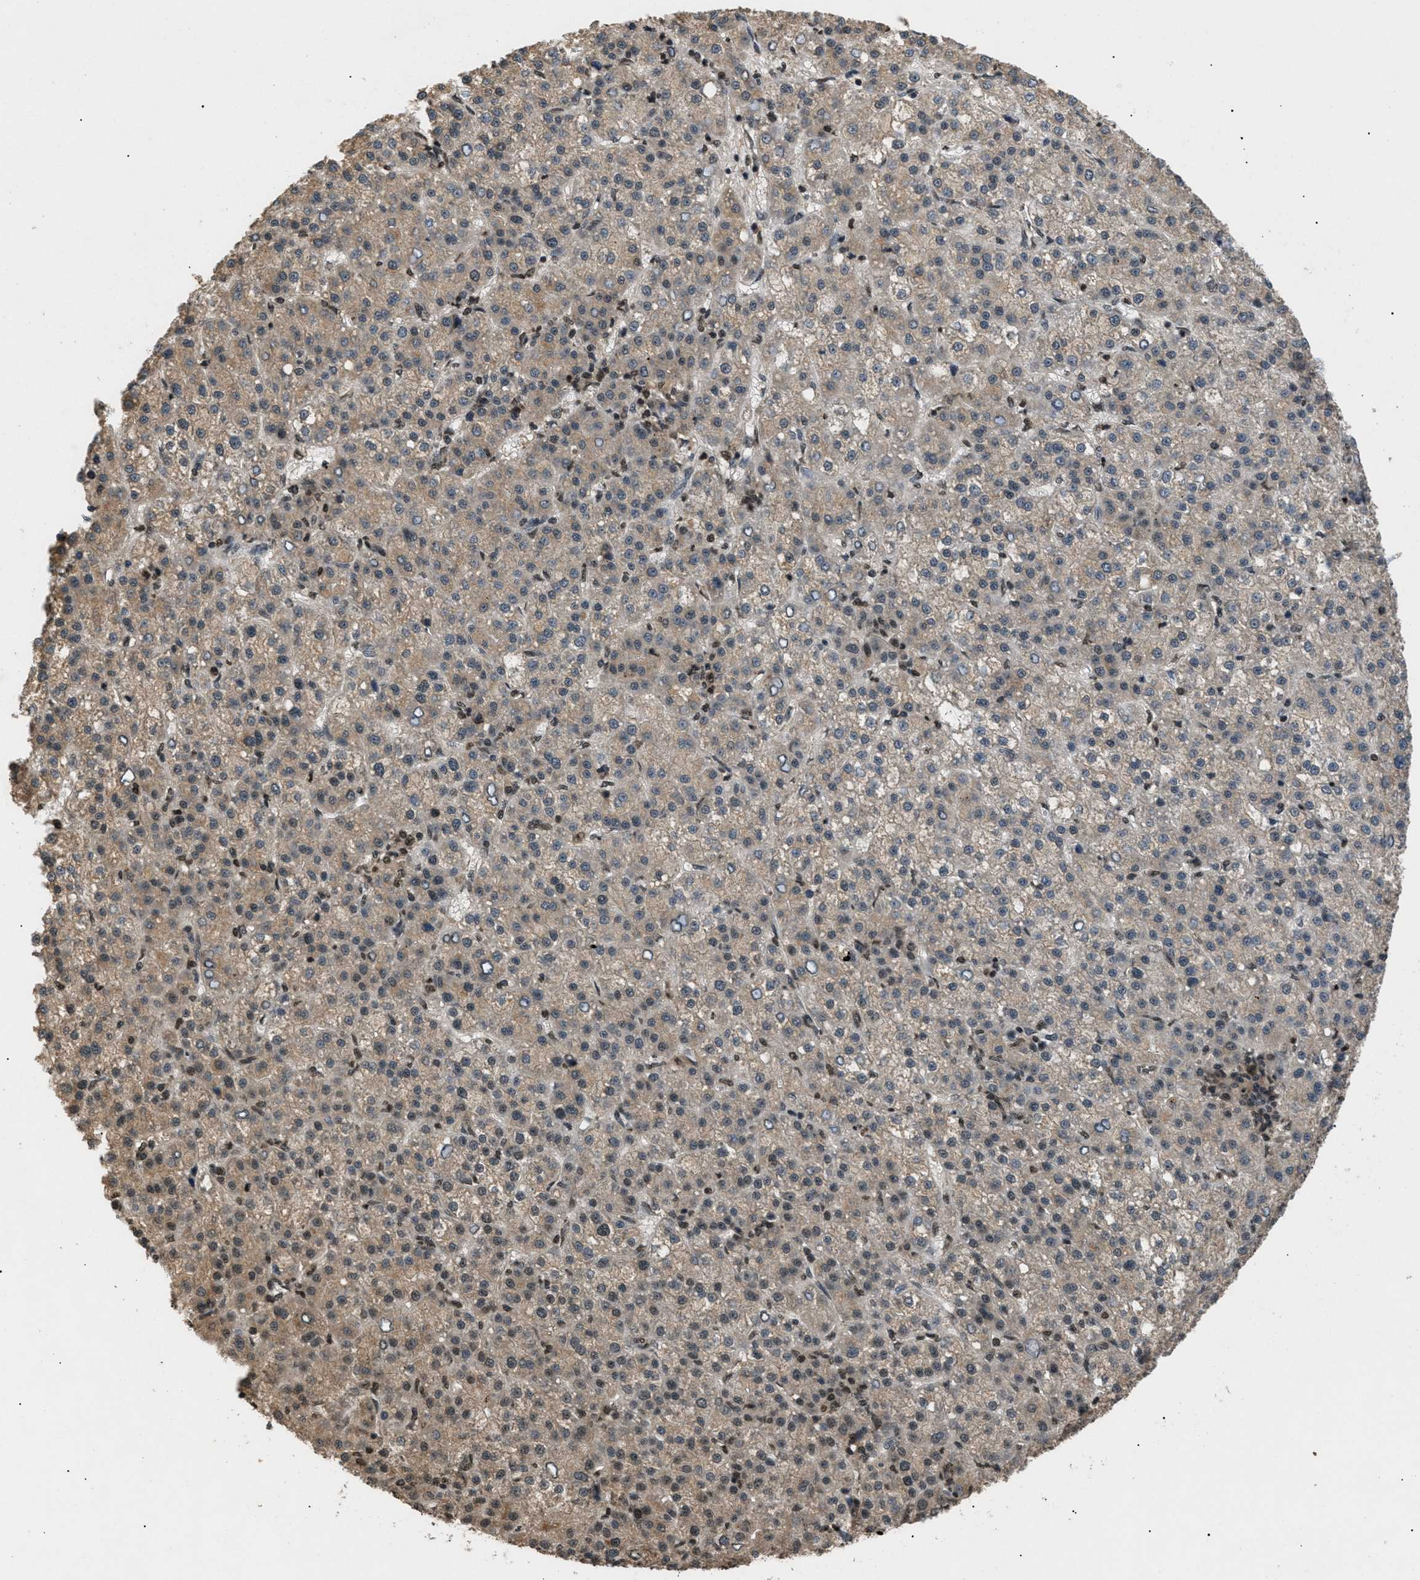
{"staining": {"intensity": "weak", "quantity": "25%-75%", "location": "cytoplasmic/membranous,nuclear"}, "tissue": "liver cancer", "cell_type": "Tumor cells", "image_type": "cancer", "snomed": [{"axis": "morphology", "description": "Carcinoma, Hepatocellular, NOS"}, {"axis": "topography", "description": "Liver"}], "caption": "This micrograph demonstrates liver hepatocellular carcinoma stained with IHC to label a protein in brown. The cytoplasmic/membranous and nuclear of tumor cells show weak positivity for the protein. Nuclei are counter-stained blue.", "gene": "RBM5", "patient": {"sex": "female", "age": 58}}